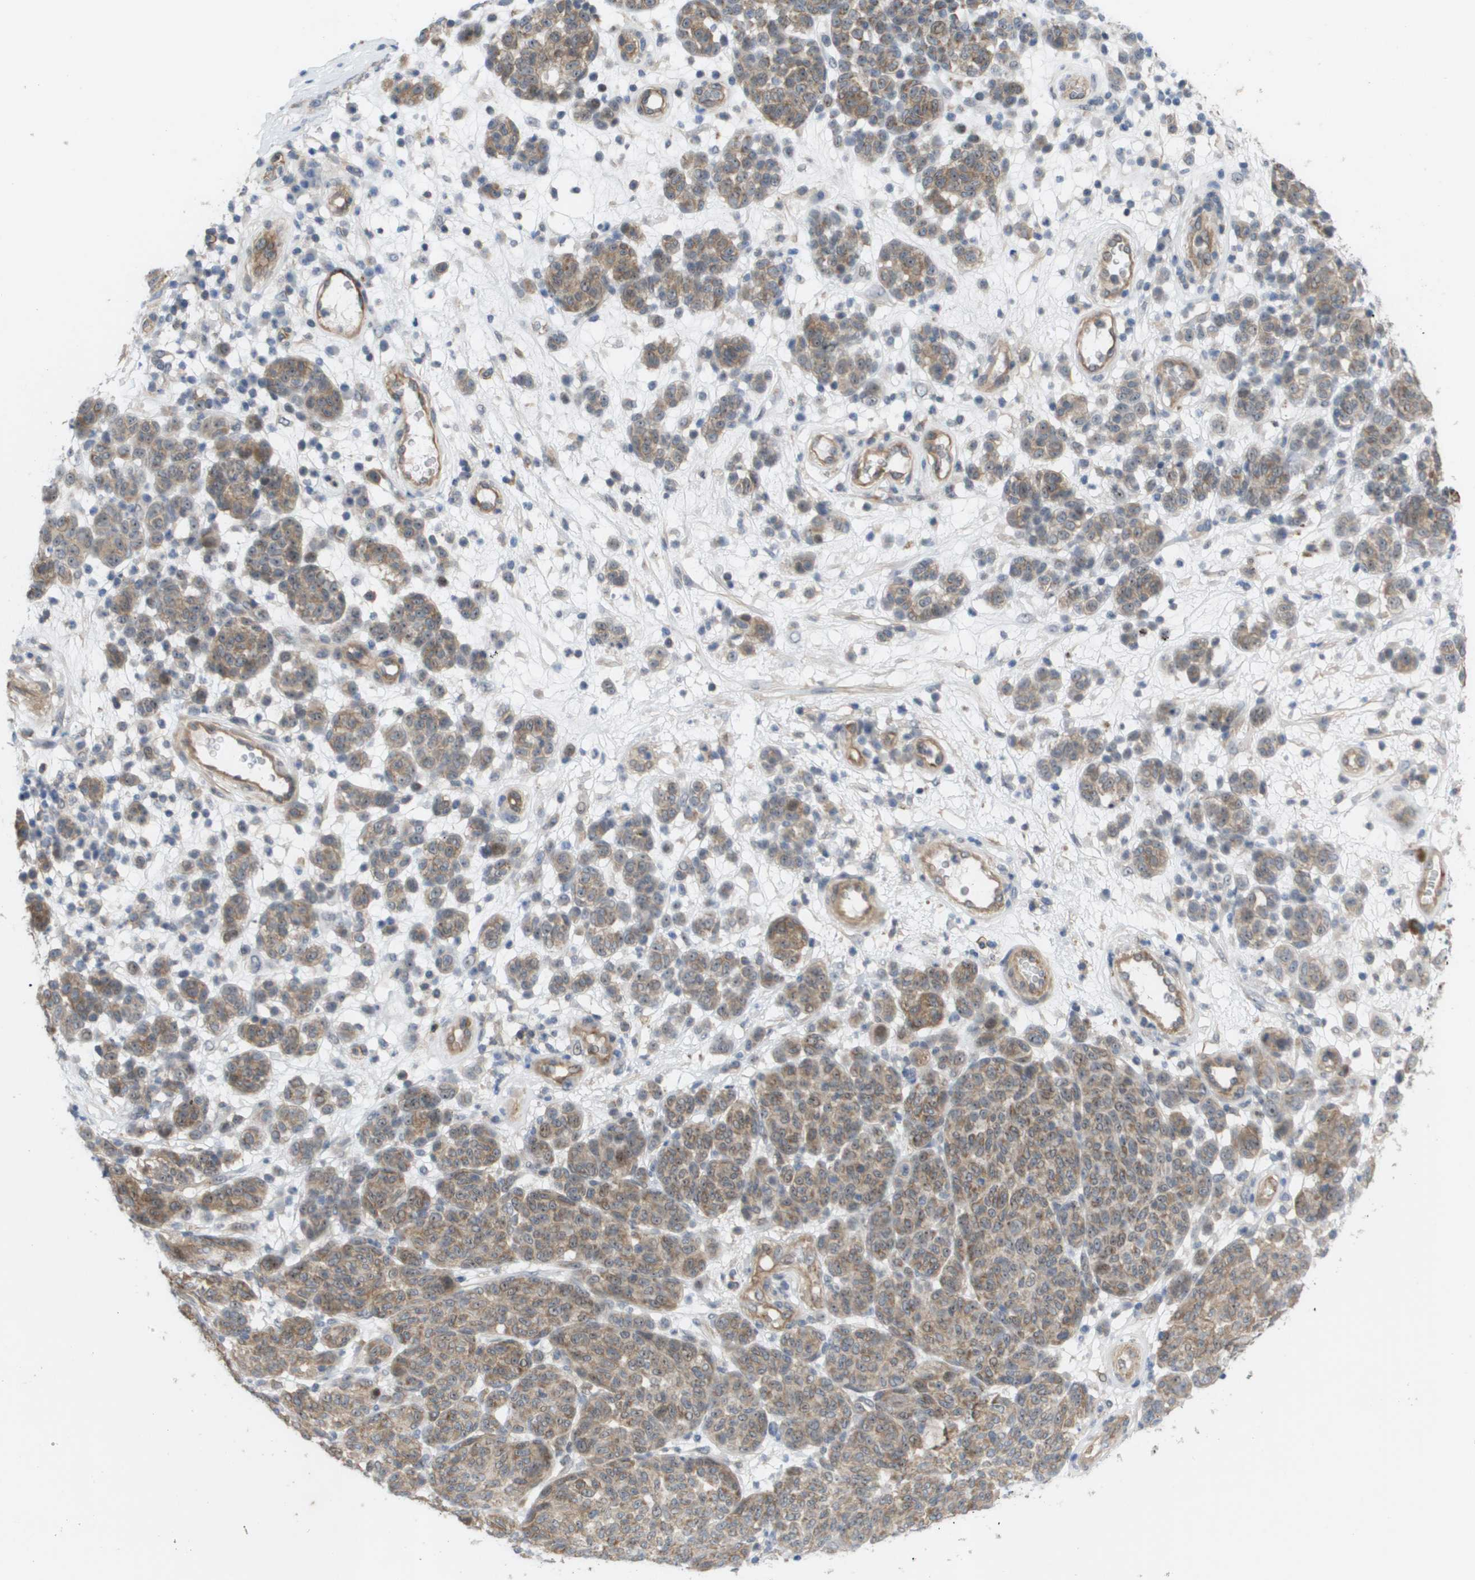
{"staining": {"intensity": "moderate", "quantity": "25%-75%", "location": "cytoplasmic/membranous"}, "tissue": "melanoma", "cell_type": "Tumor cells", "image_type": "cancer", "snomed": [{"axis": "morphology", "description": "Malignant melanoma, NOS"}, {"axis": "topography", "description": "Skin"}], "caption": "High-magnification brightfield microscopy of malignant melanoma stained with DAB (3,3'-diaminobenzidine) (brown) and counterstained with hematoxylin (blue). tumor cells exhibit moderate cytoplasmic/membranous expression is identified in approximately25%-75% of cells.", "gene": "MTARC2", "patient": {"sex": "male", "age": 59}}